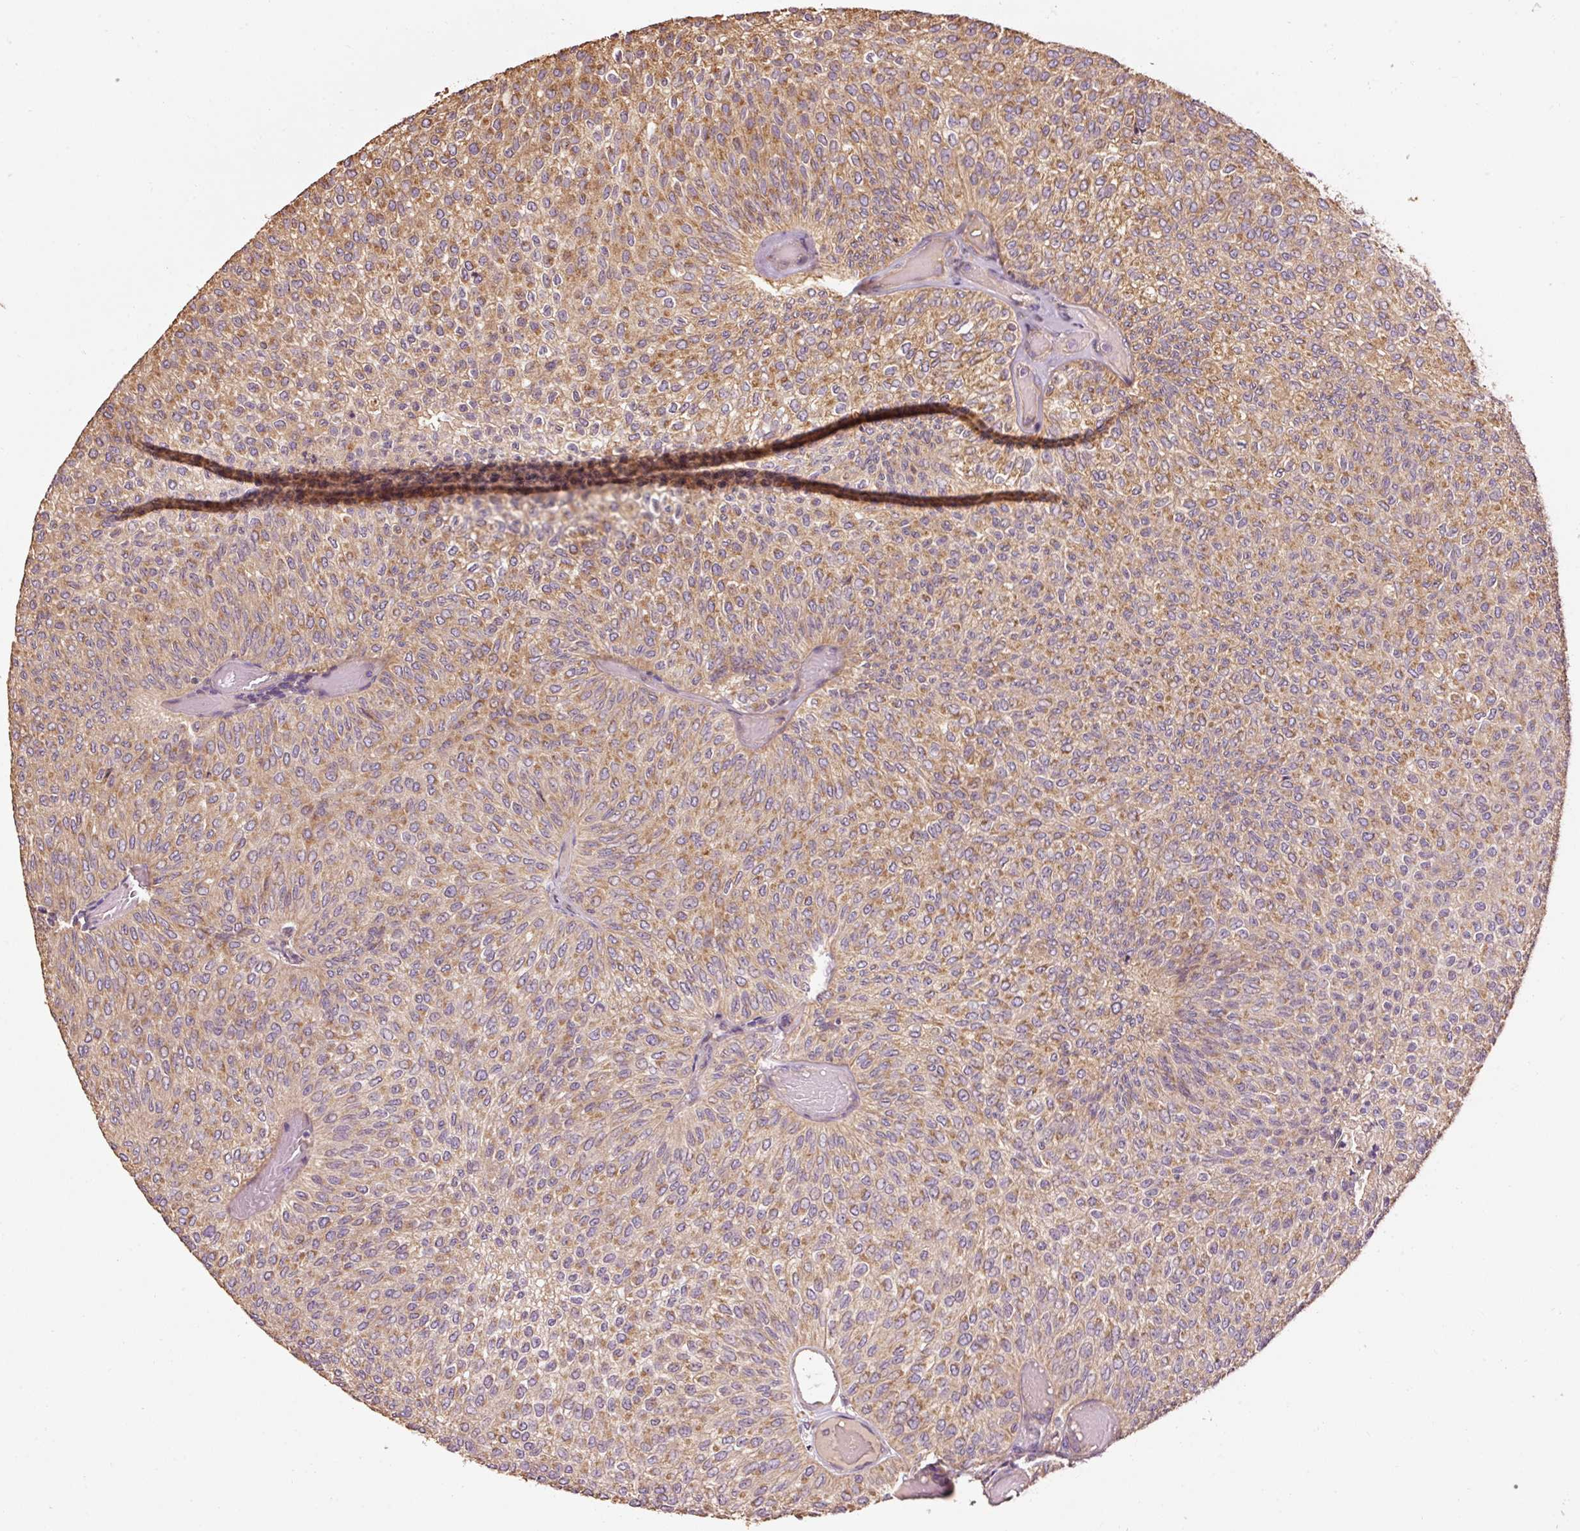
{"staining": {"intensity": "moderate", "quantity": ">75%", "location": "cytoplasmic/membranous"}, "tissue": "urothelial cancer", "cell_type": "Tumor cells", "image_type": "cancer", "snomed": [{"axis": "morphology", "description": "Urothelial carcinoma, Low grade"}, {"axis": "topography", "description": "Urinary bladder"}], "caption": "Moderate cytoplasmic/membranous protein expression is seen in about >75% of tumor cells in low-grade urothelial carcinoma.", "gene": "EFHC1", "patient": {"sex": "male", "age": 78}}